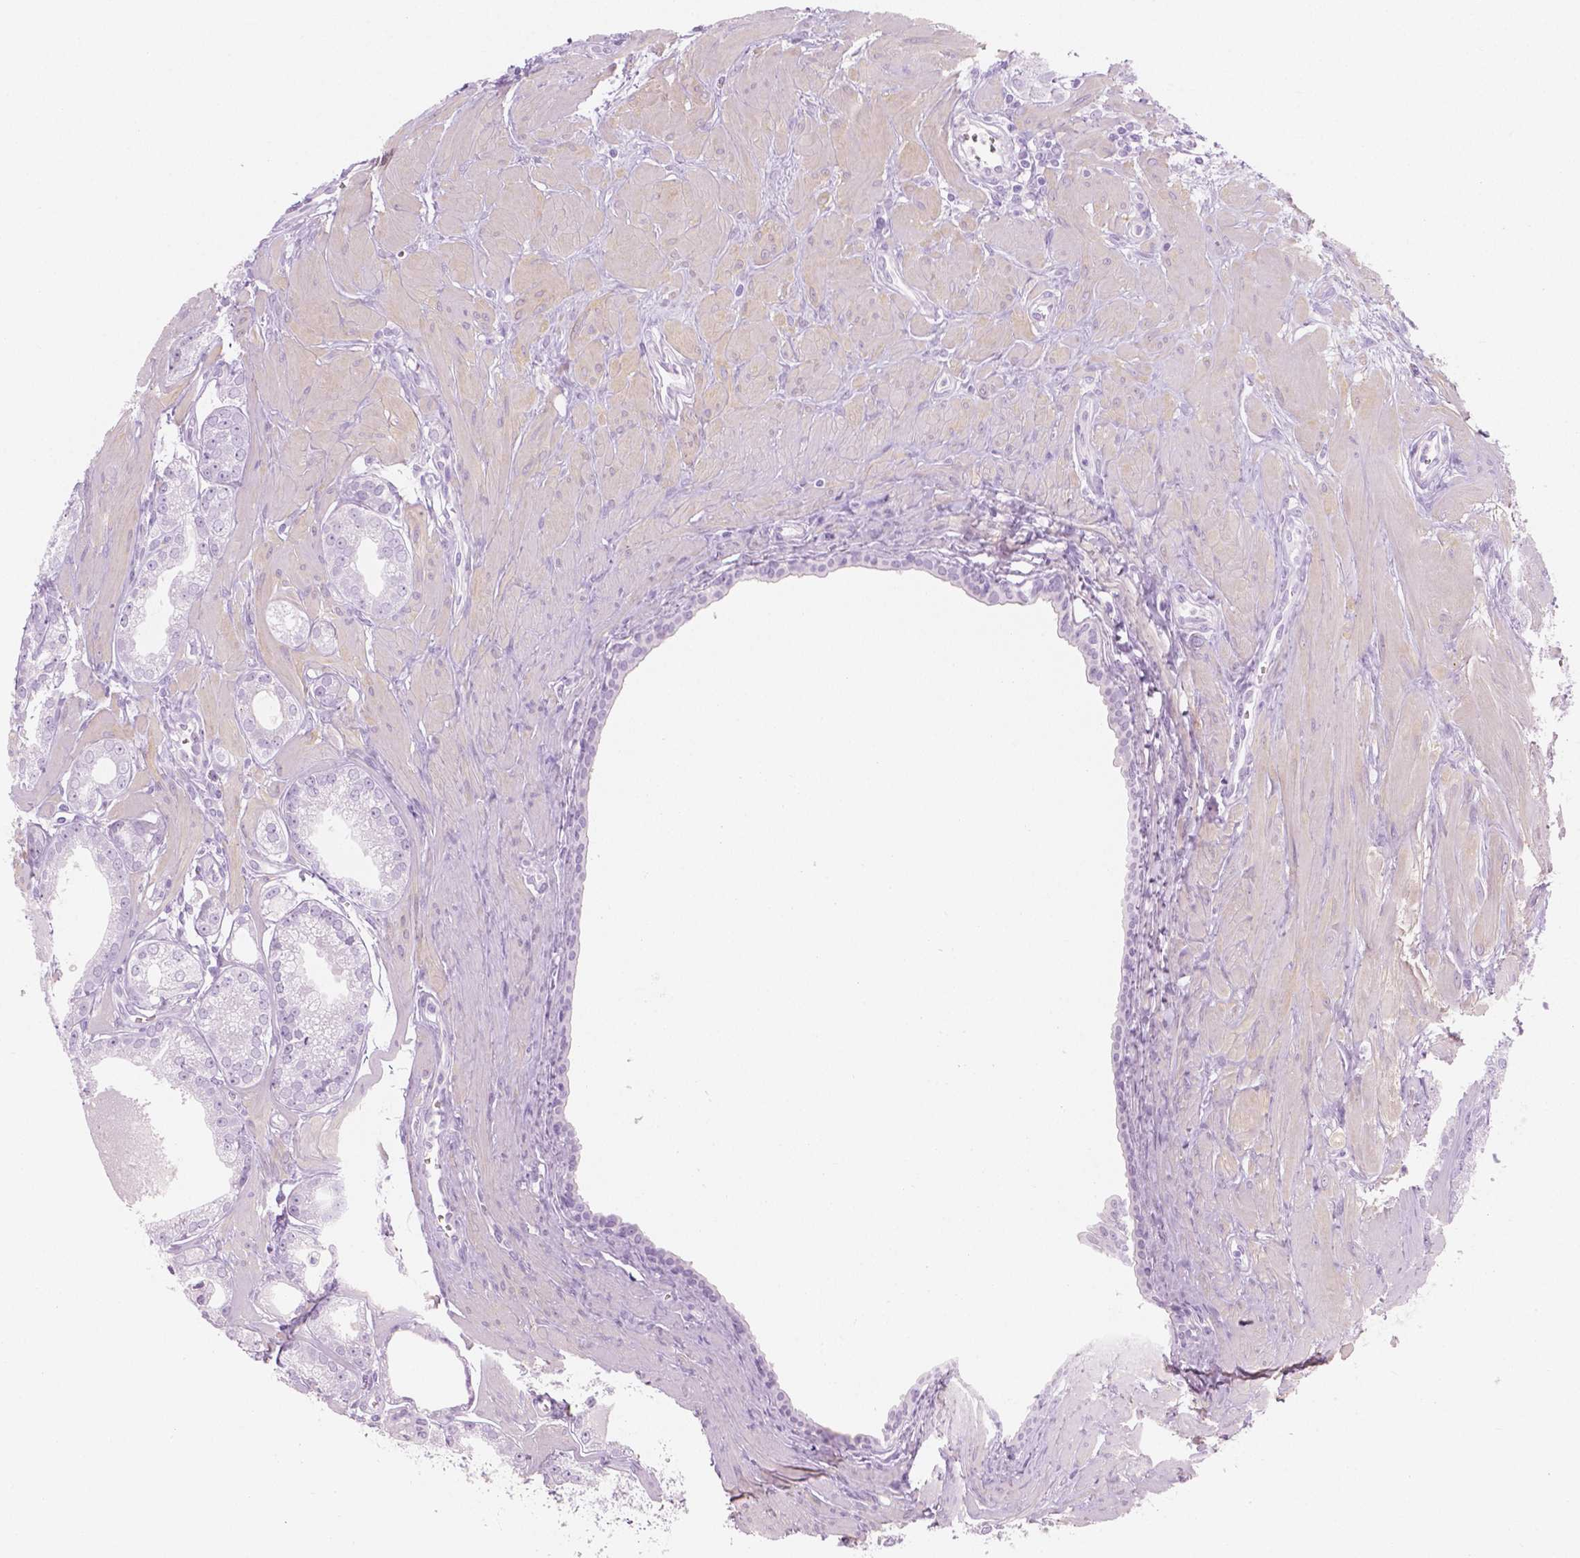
{"staining": {"intensity": "negative", "quantity": "none", "location": "none"}, "tissue": "prostate cancer", "cell_type": "Tumor cells", "image_type": "cancer", "snomed": [{"axis": "morphology", "description": "Adenocarcinoma, NOS"}, {"axis": "topography", "description": "Prostate"}], "caption": "Tumor cells show no significant staining in prostate adenocarcinoma.", "gene": "PLIN4", "patient": {"sex": "male", "age": 71}}